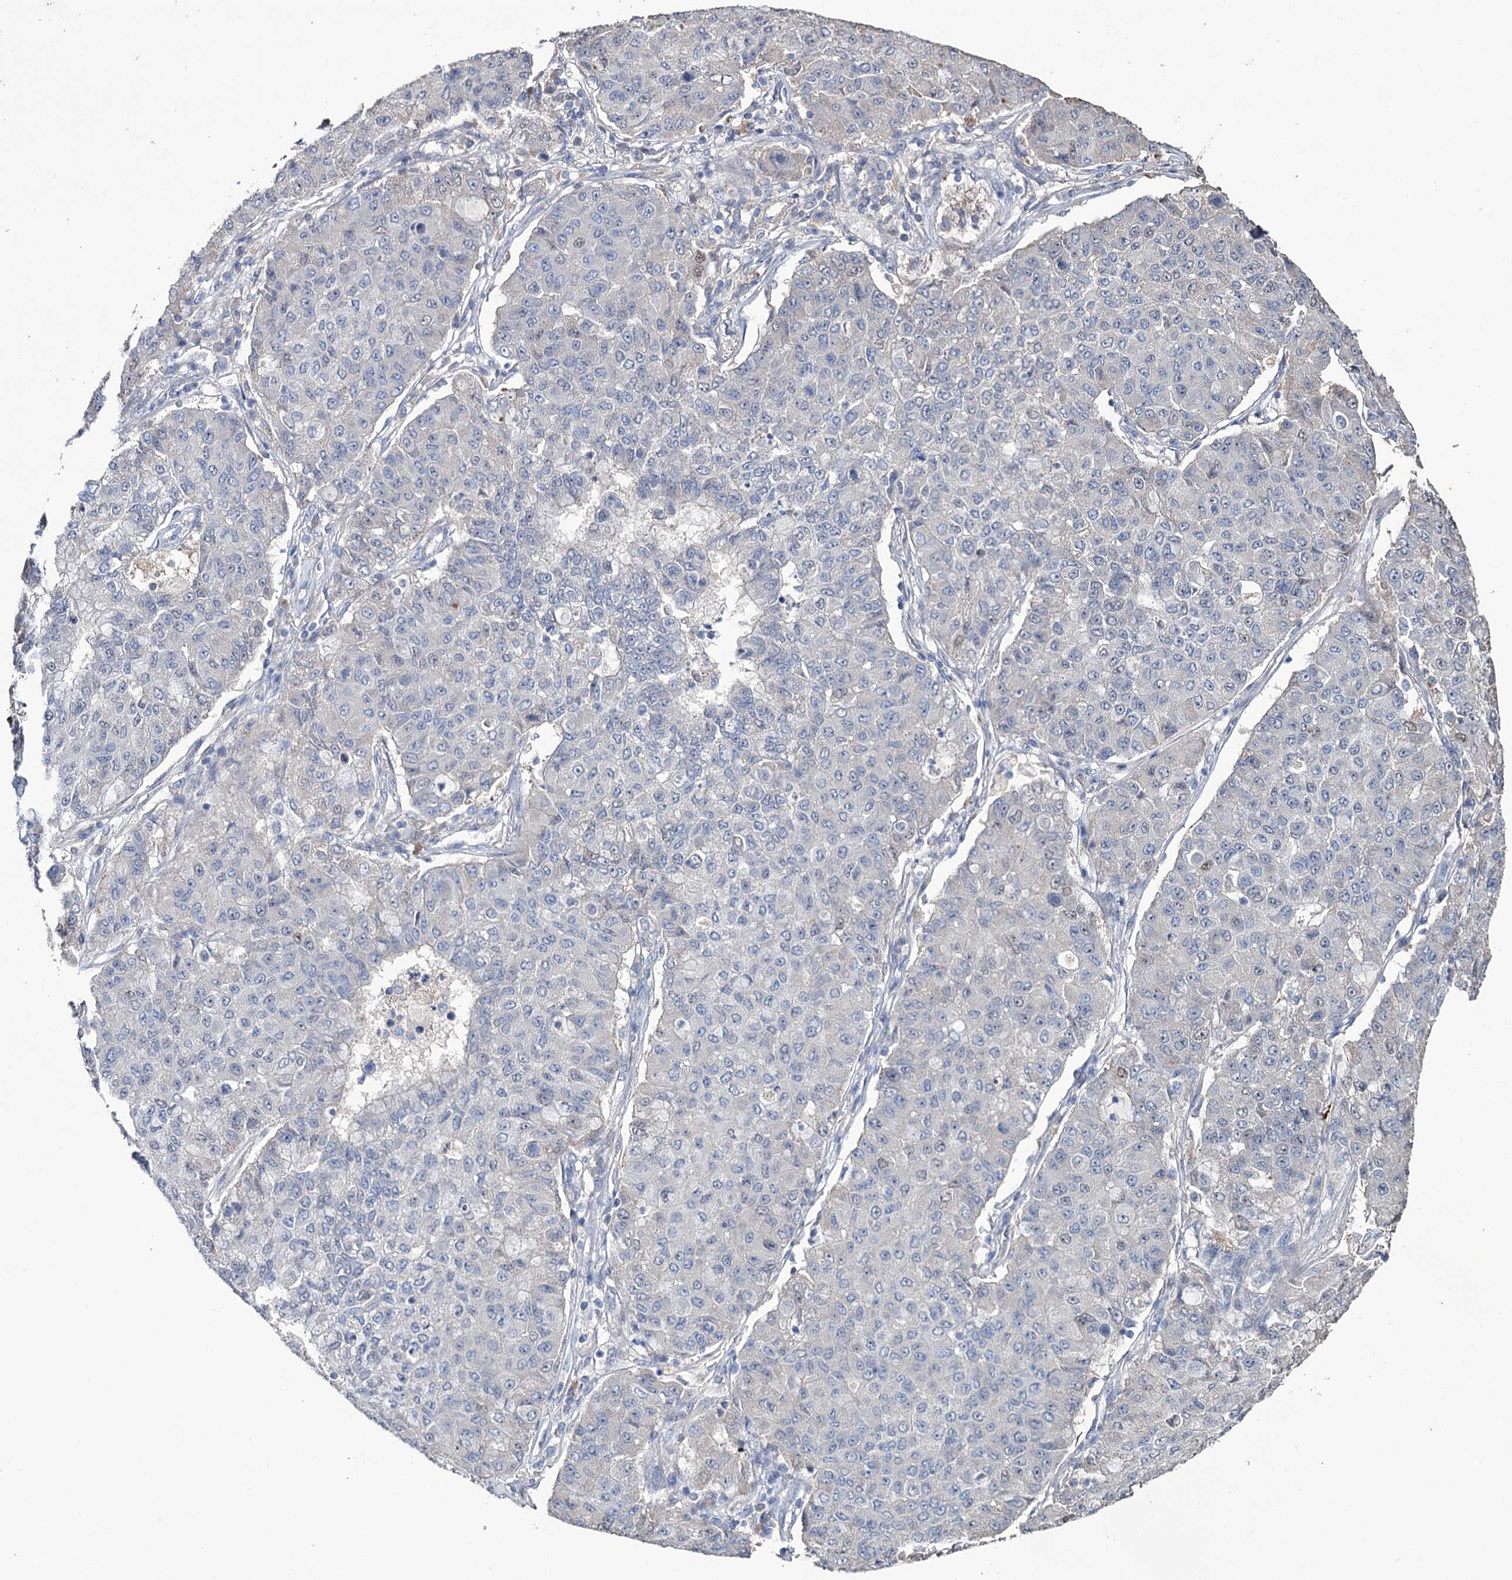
{"staining": {"intensity": "negative", "quantity": "none", "location": "none"}, "tissue": "lung cancer", "cell_type": "Tumor cells", "image_type": "cancer", "snomed": [{"axis": "morphology", "description": "Squamous cell carcinoma, NOS"}, {"axis": "topography", "description": "Lung"}], "caption": "A photomicrograph of human lung cancer is negative for staining in tumor cells.", "gene": "EPB41L5", "patient": {"sex": "male", "age": 74}}